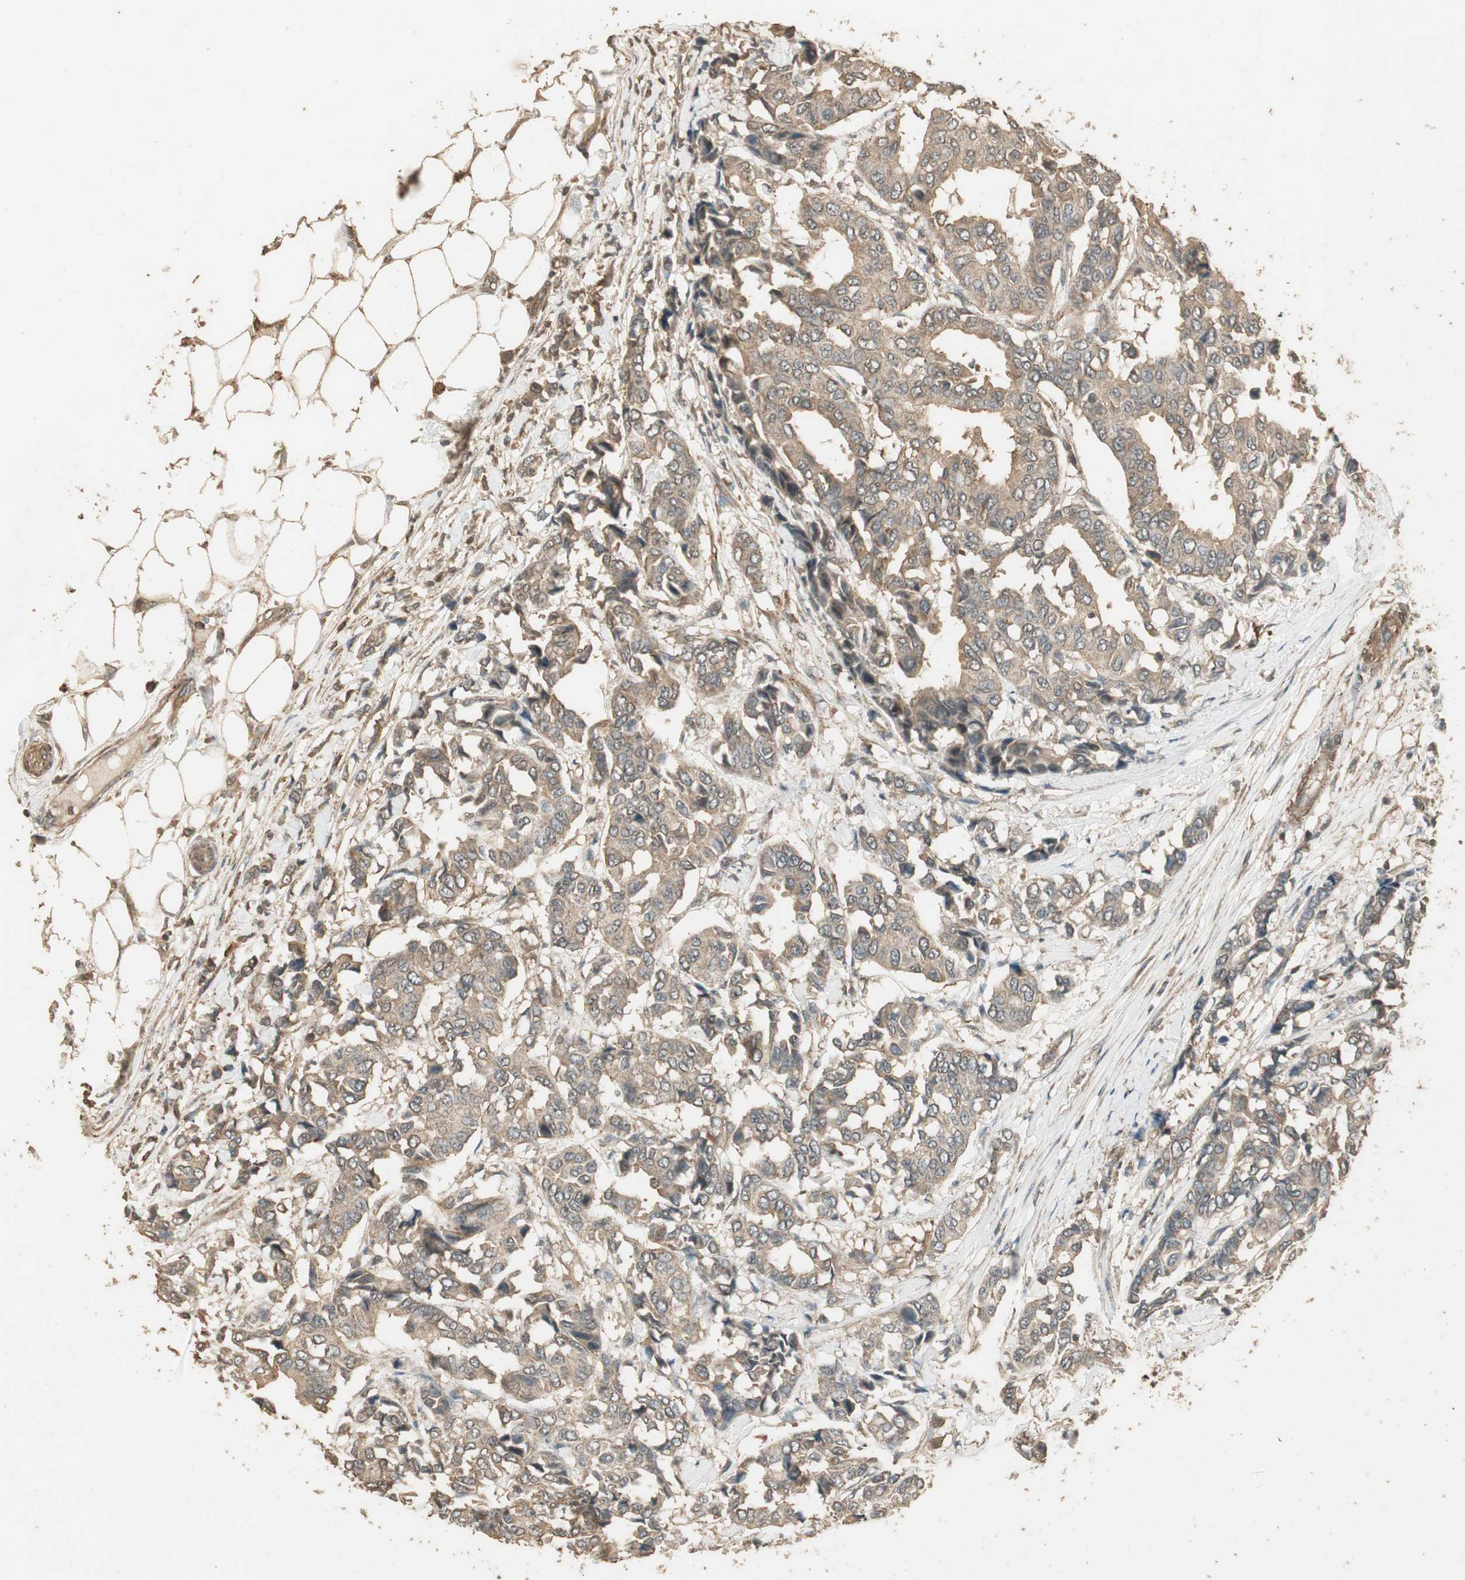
{"staining": {"intensity": "moderate", "quantity": "25%-75%", "location": "cytoplasmic/membranous"}, "tissue": "breast cancer", "cell_type": "Tumor cells", "image_type": "cancer", "snomed": [{"axis": "morphology", "description": "Duct carcinoma"}, {"axis": "topography", "description": "Breast"}], "caption": "Human breast cancer (invasive ductal carcinoma) stained with a protein marker exhibits moderate staining in tumor cells.", "gene": "USP2", "patient": {"sex": "female", "age": 87}}